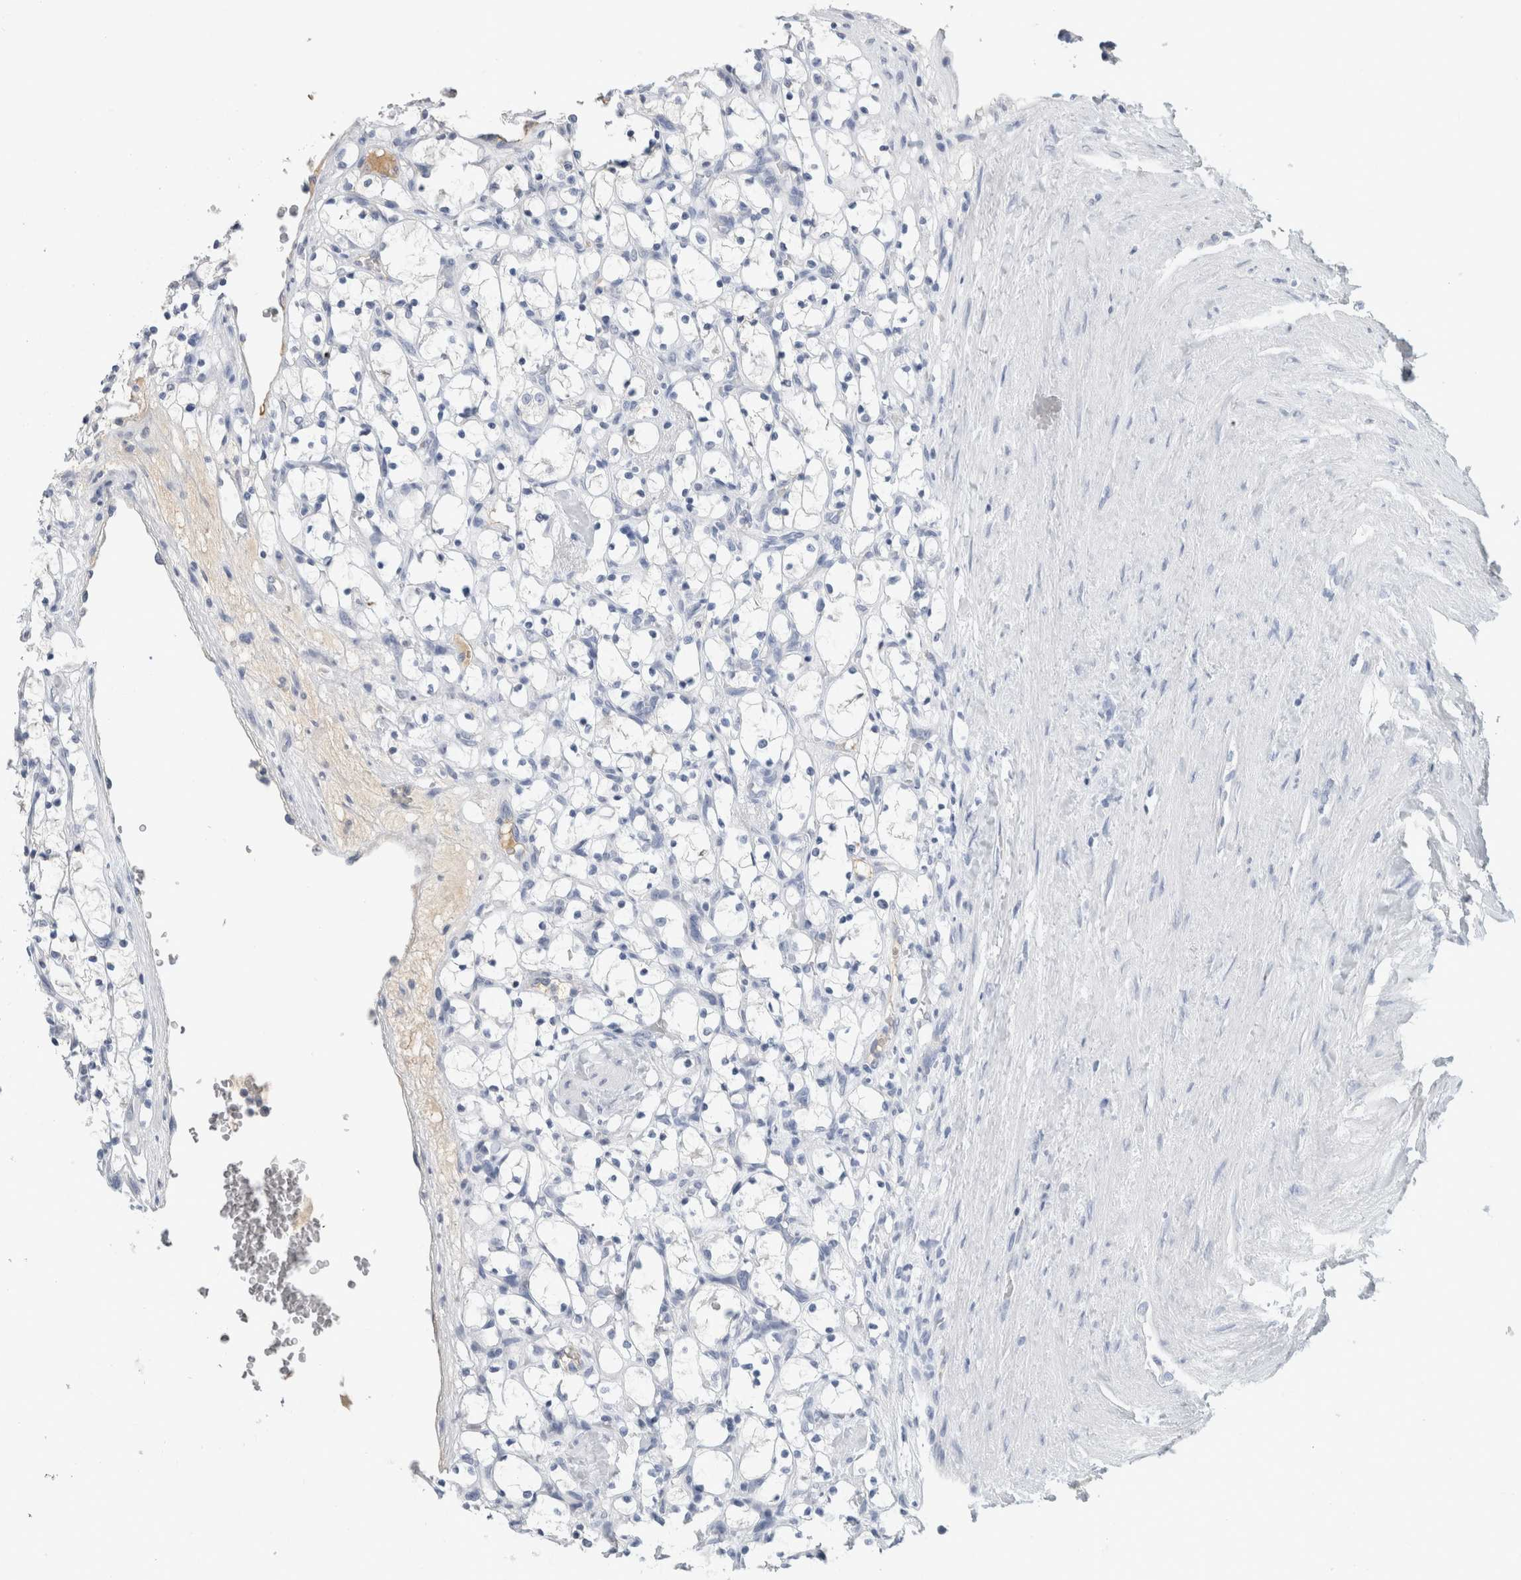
{"staining": {"intensity": "negative", "quantity": "none", "location": "none"}, "tissue": "renal cancer", "cell_type": "Tumor cells", "image_type": "cancer", "snomed": [{"axis": "morphology", "description": "Adenocarcinoma, NOS"}, {"axis": "topography", "description": "Kidney"}], "caption": "DAB immunohistochemical staining of renal adenocarcinoma reveals no significant expression in tumor cells.", "gene": "SCGB1A1", "patient": {"sex": "female", "age": 69}}